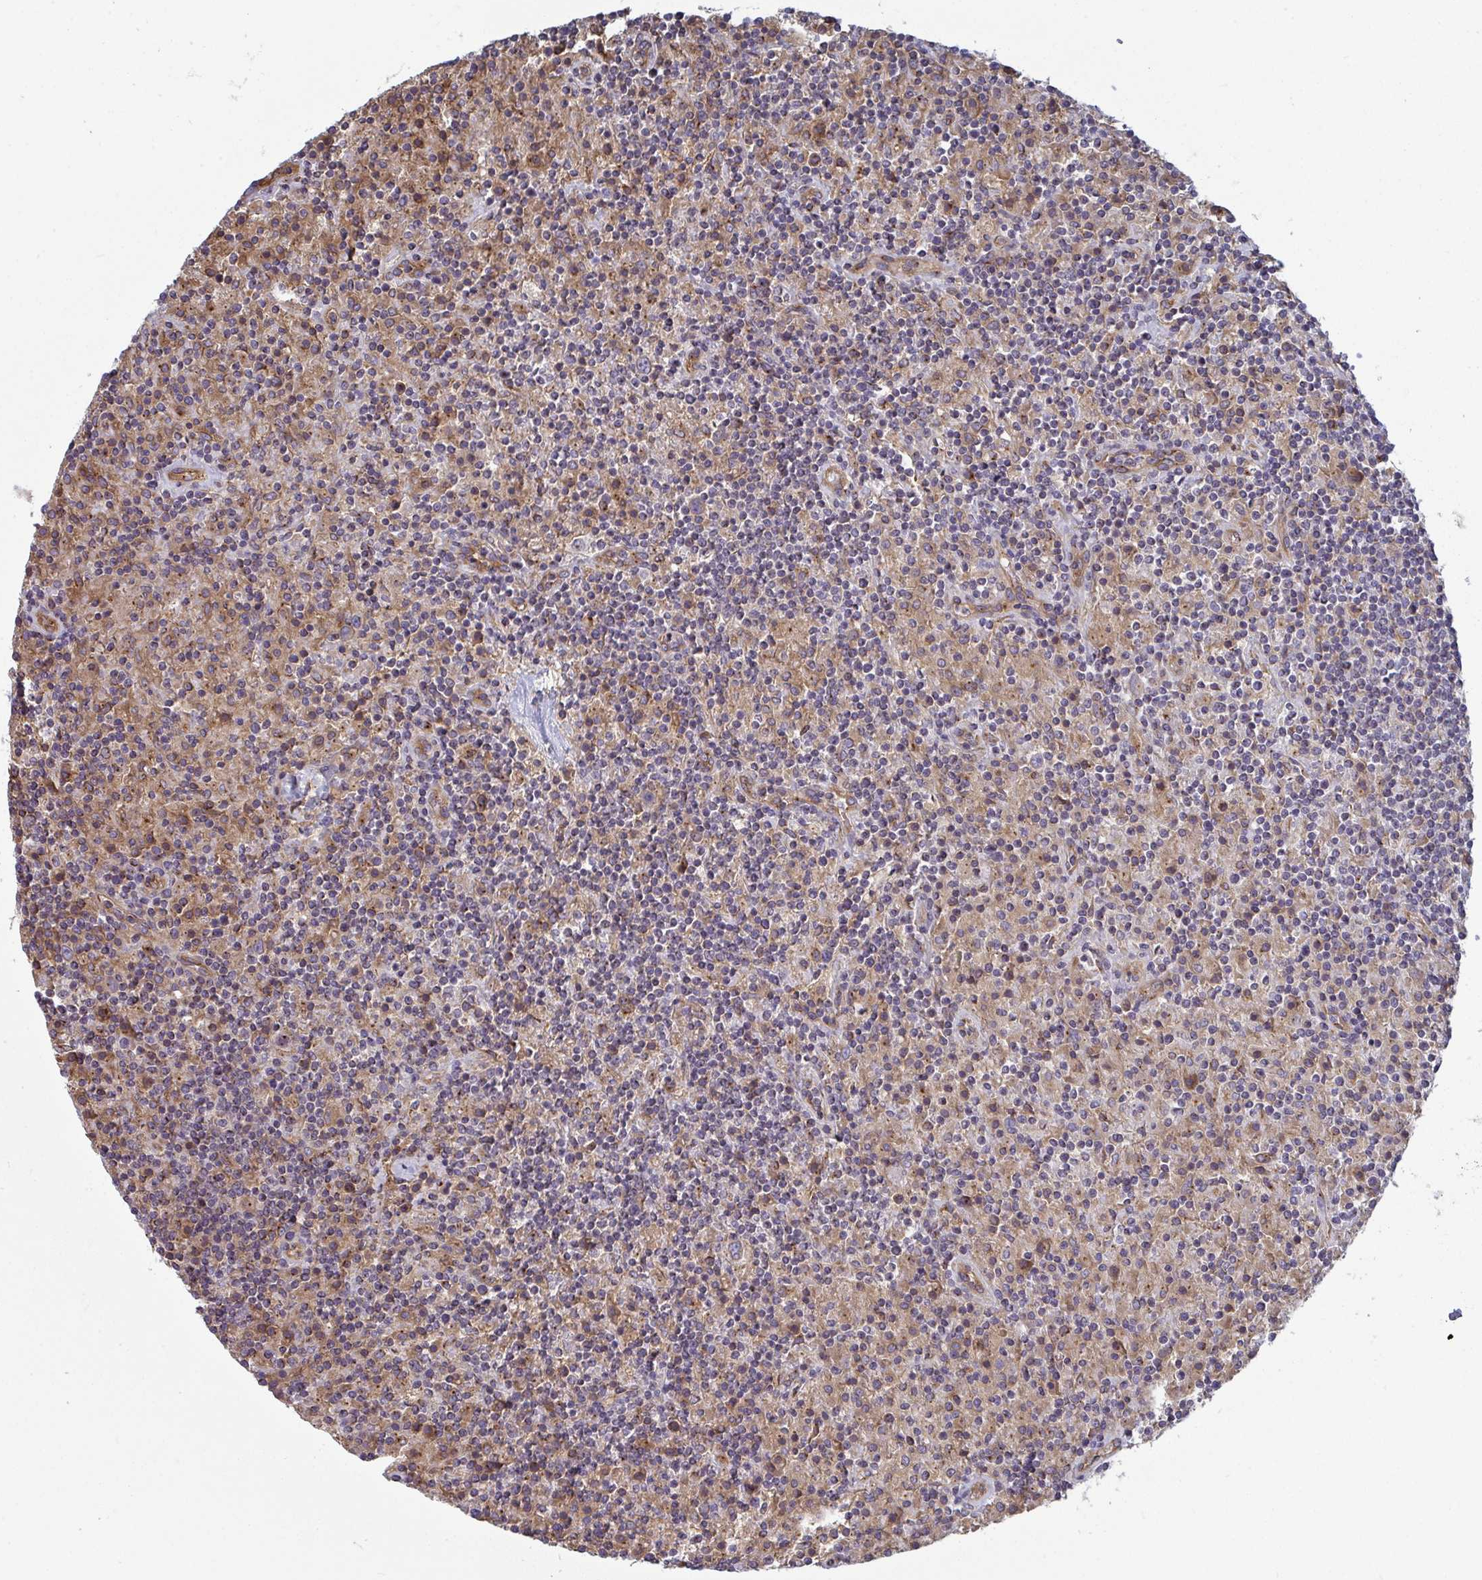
{"staining": {"intensity": "weak", "quantity": "25%-75%", "location": "cytoplasmic/membranous"}, "tissue": "lymphoma", "cell_type": "Tumor cells", "image_type": "cancer", "snomed": [{"axis": "morphology", "description": "Hodgkin's disease, NOS"}, {"axis": "topography", "description": "Lymph node"}], "caption": "Human Hodgkin's disease stained for a protein (brown) displays weak cytoplasmic/membranous positive staining in about 25%-75% of tumor cells.", "gene": "DYNC1I2", "patient": {"sex": "male", "age": 70}}